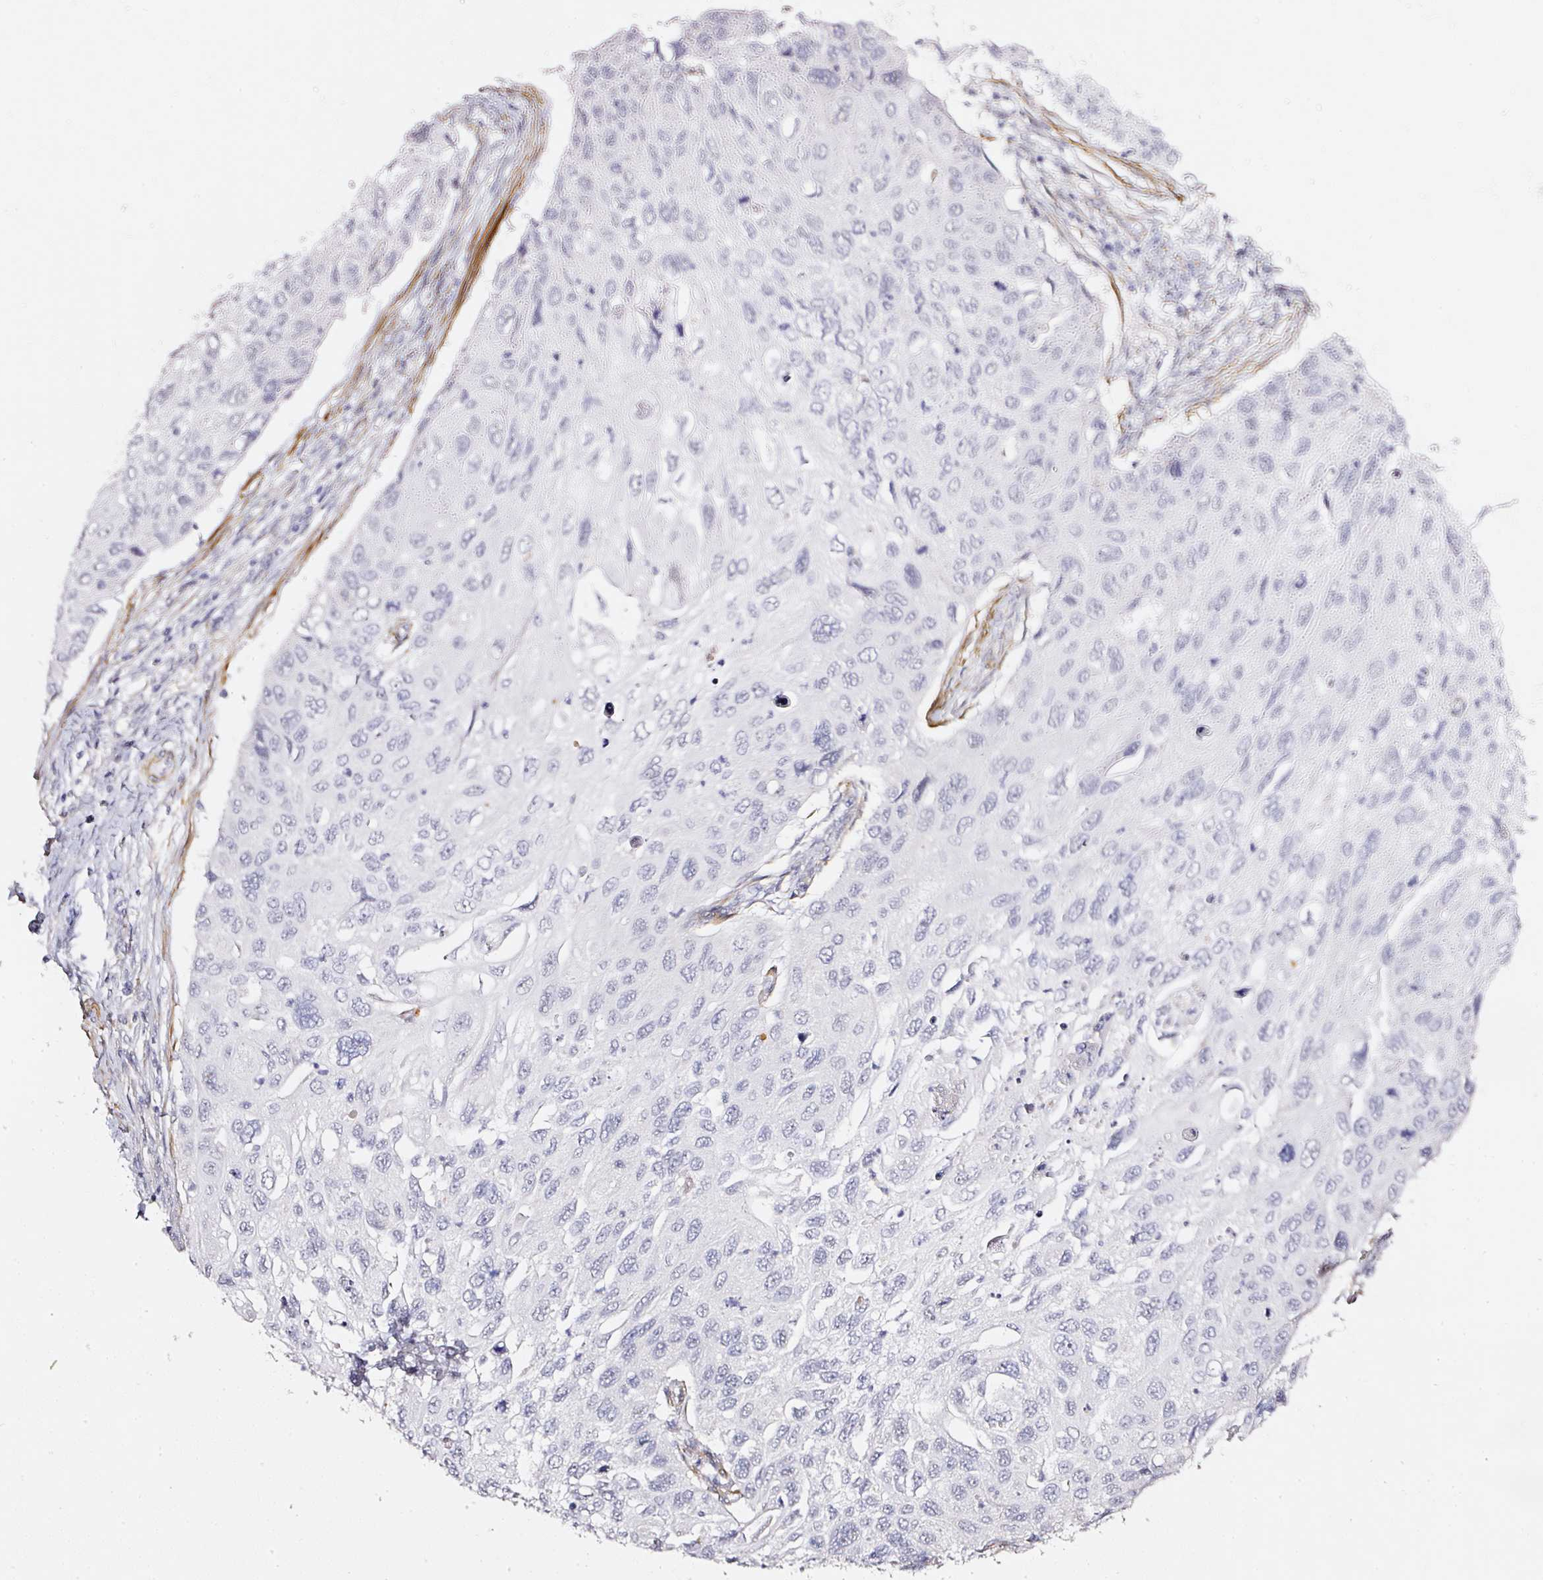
{"staining": {"intensity": "negative", "quantity": "none", "location": "none"}, "tissue": "cervical cancer", "cell_type": "Tumor cells", "image_type": "cancer", "snomed": [{"axis": "morphology", "description": "Squamous cell carcinoma, NOS"}, {"axis": "topography", "description": "Cervix"}], "caption": "A high-resolution micrograph shows immunohistochemistry staining of cervical cancer, which displays no significant positivity in tumor cells.", "gene": "TOGARAM1", "patient": {"sex": "female", "age": 70}}